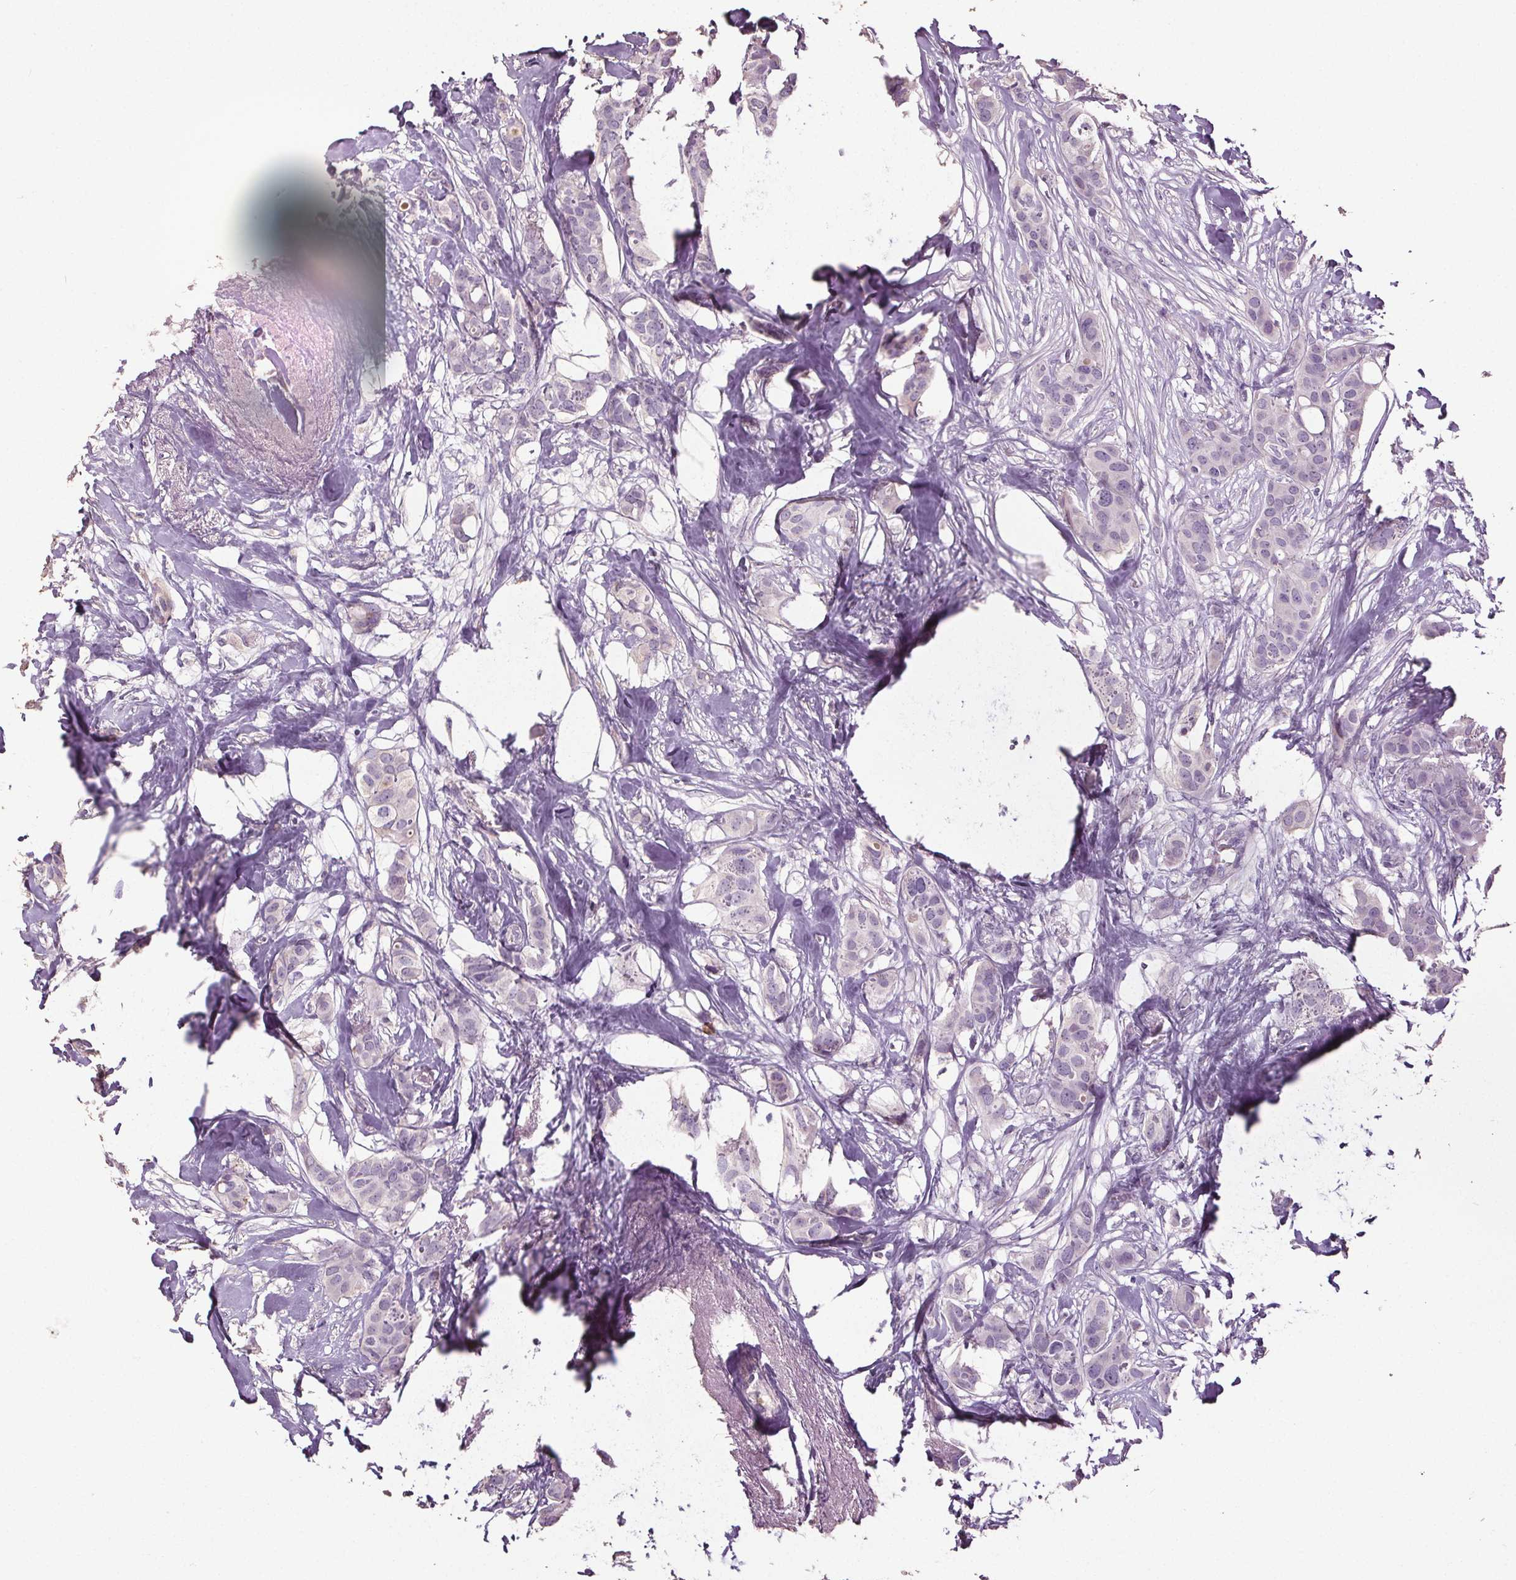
{"staining": {"intensity": "negative", "quantity": "none", "location": "none"}, "tissue": "breast cancer", "cell_type": "Tumor cells", "image_type": "cancer", "snomed": [{"axis": "morphology", "description": "Duct carcinoma"}, {"axis": "topography", "description": "Breast"}], "caption": "The immunohistochemistry (IHC) micrograph has no significant positivity in tumor cells of breast cancer (invasive ductal carcinoma) tissue.", "gene": "GPIHBP1", "patient": {"sex": "female", "age": 62}}